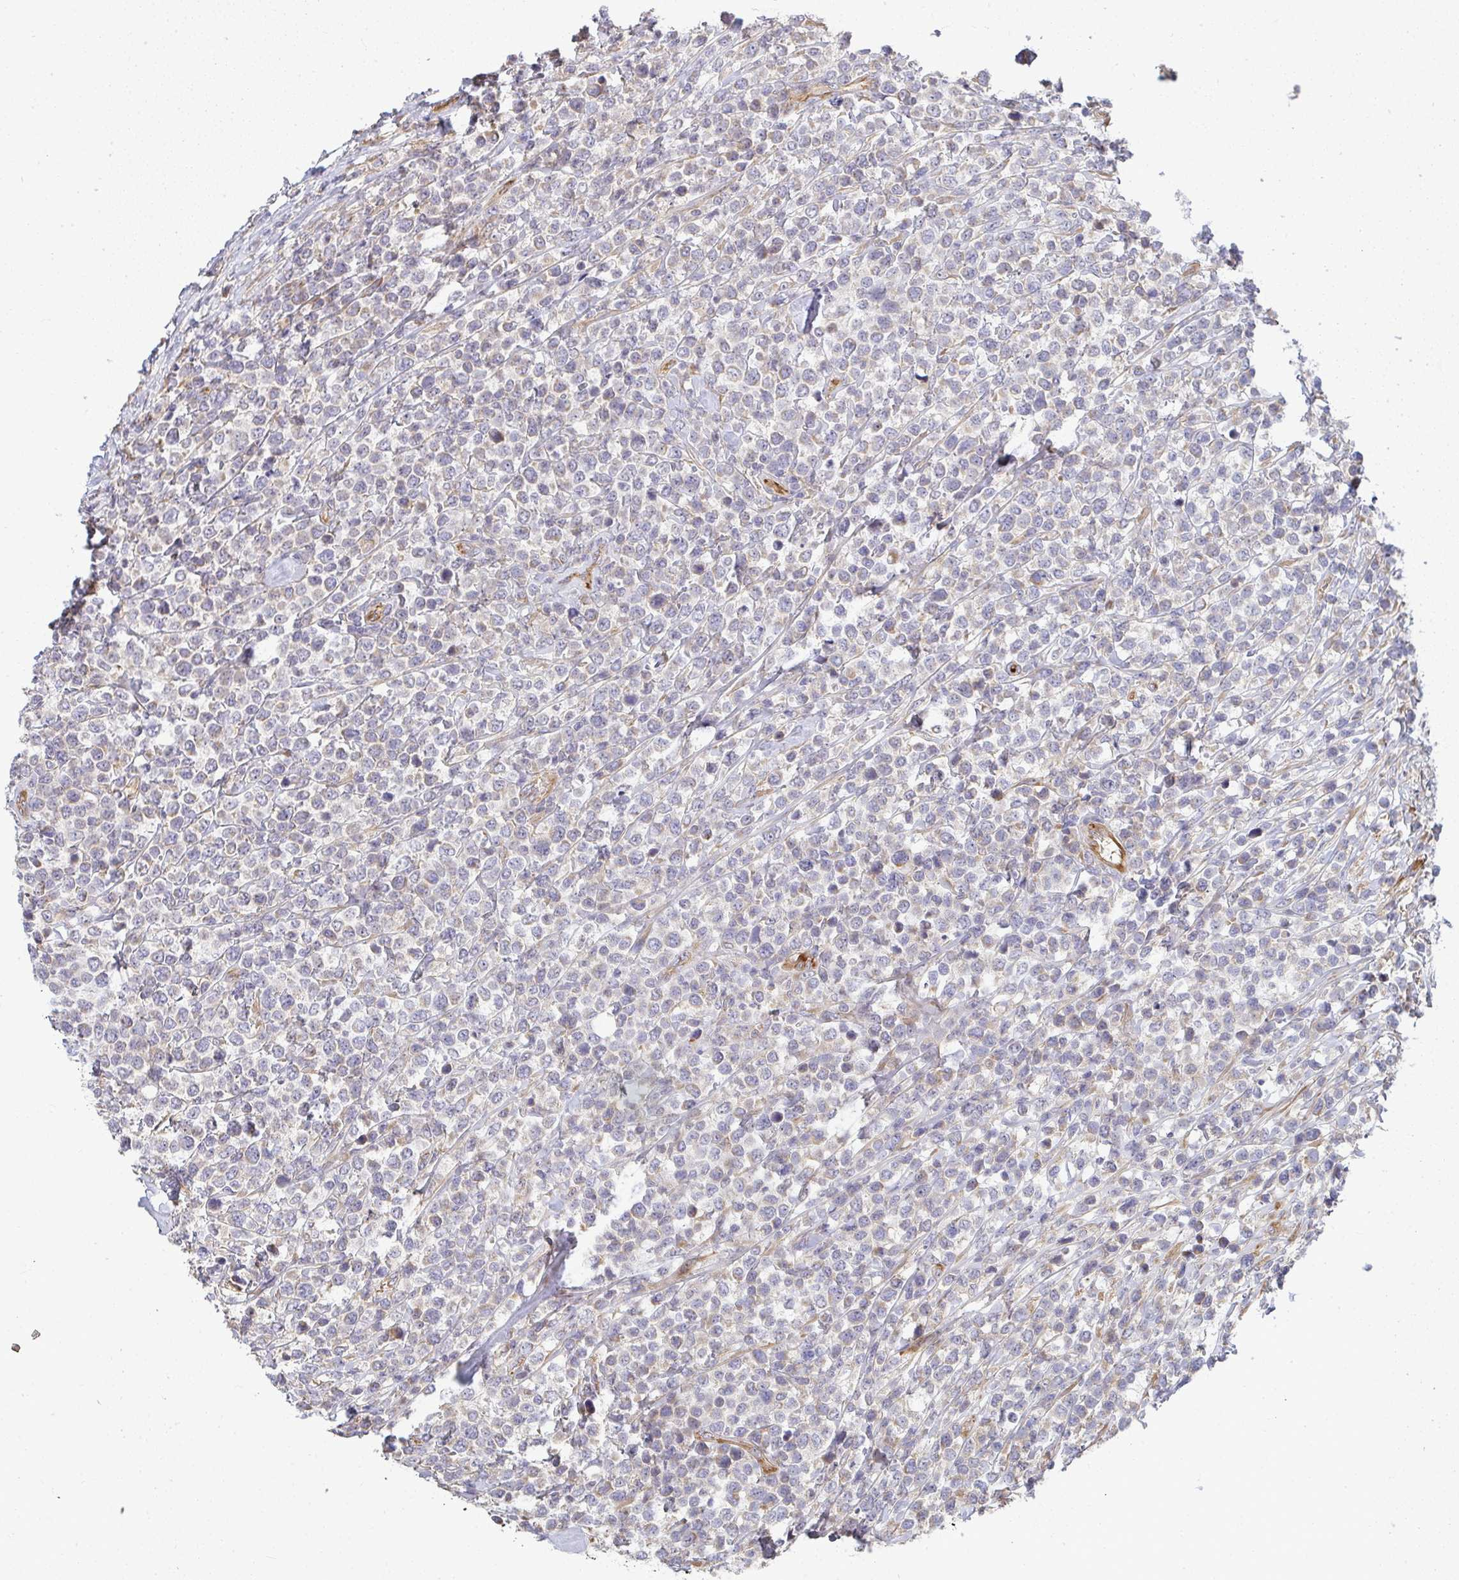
{"staining": {"intensity": "negative", "quantity": "none", "location": "none"}, "tissue": "lymphoma", "cell_type": "Tumor cells", "image_type": "cancer", "snomed": [{"axis": "morphology", "description": "Malignant lymphoma, non-Hodgkin's type, High grade"}, {"axis": "topography", "description": "Soft tissue"}], "caption": "High power microscopy photomicrograph of an IHC micrograph of malignant lymphoma, non-Hodgkin's type (high-grade), revealing no significant staining in tumor cells.", "gene": "B4GALT6", "patient": {"sex": "female", "age": 56}}